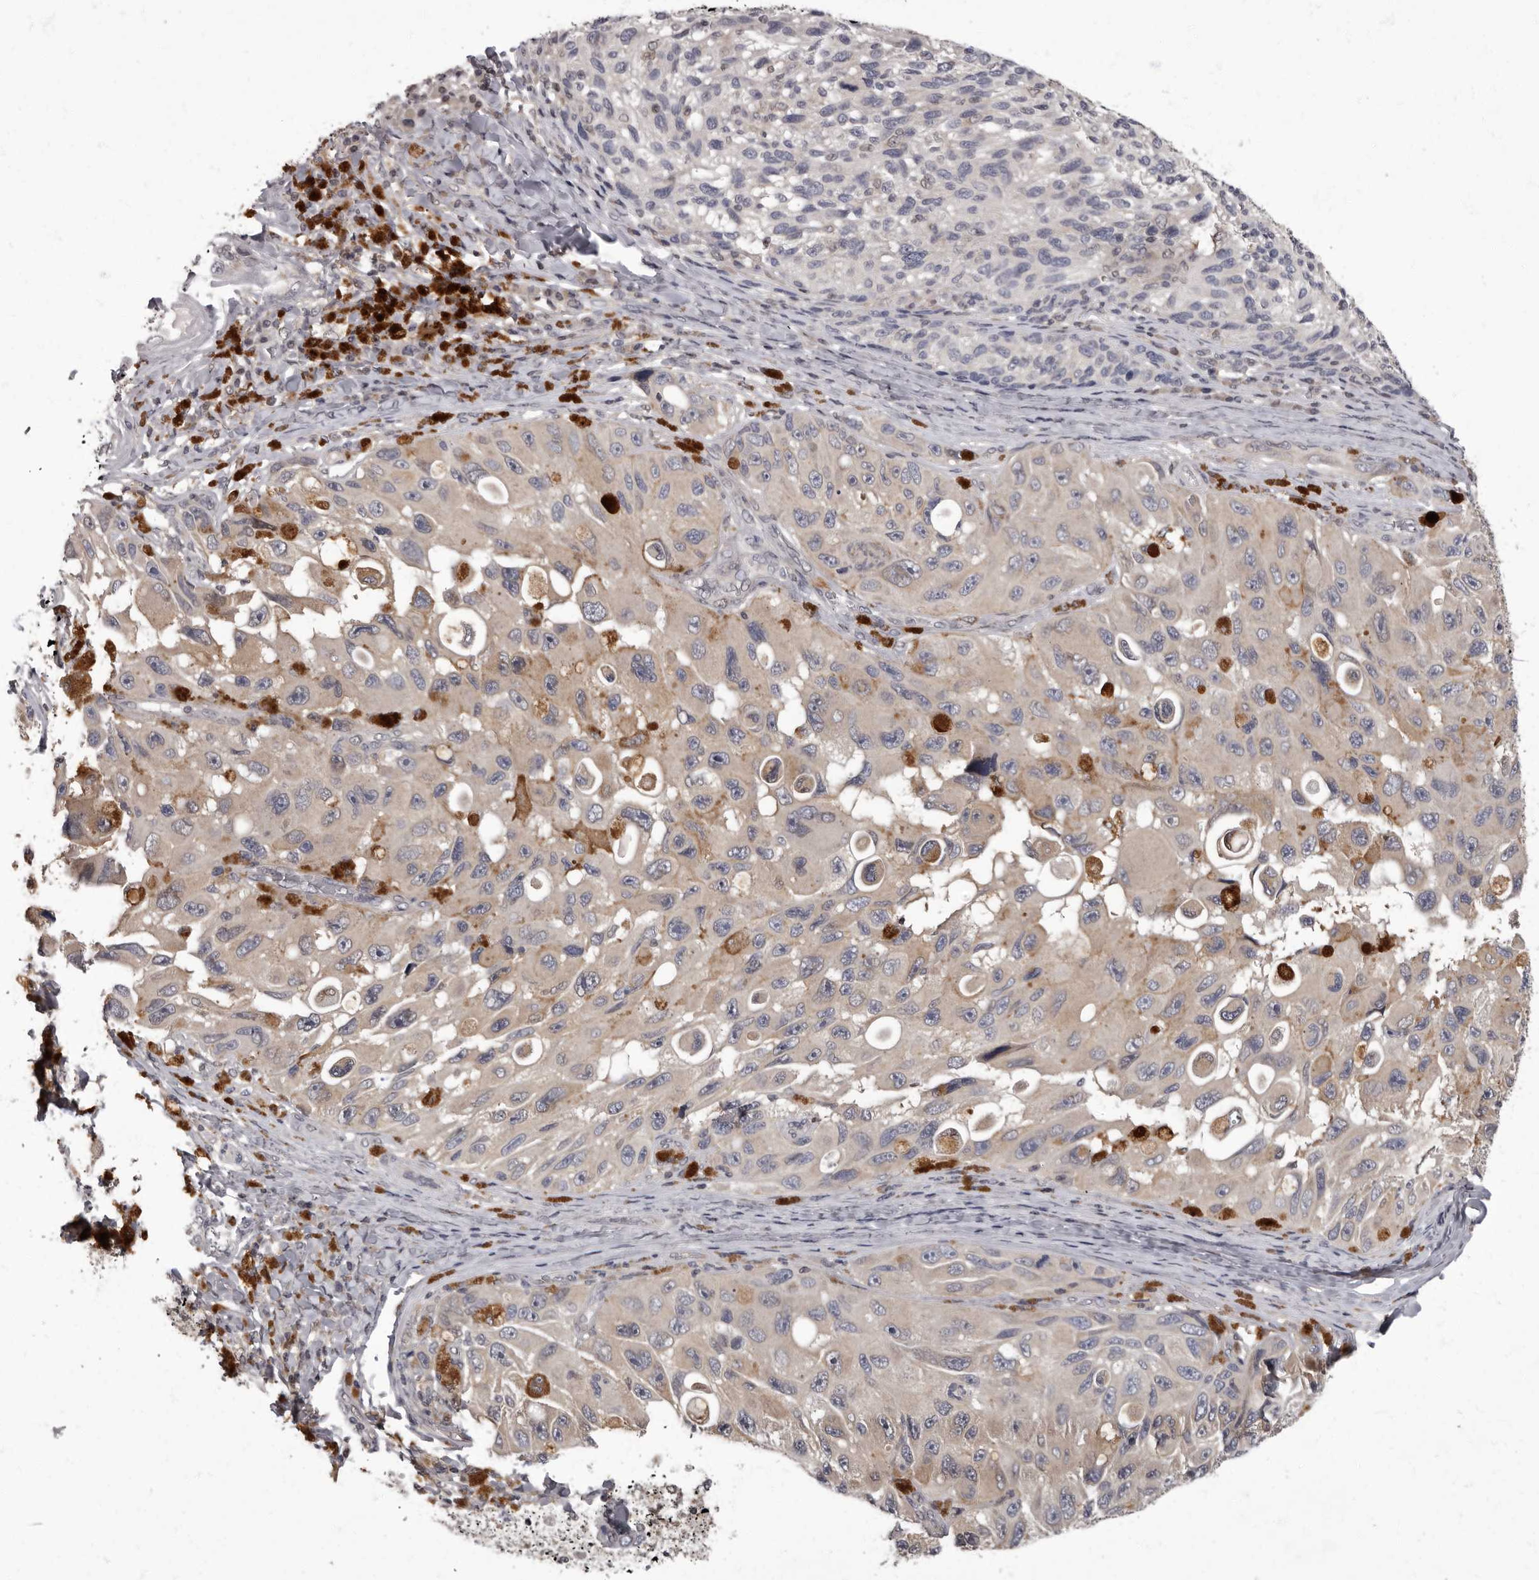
{"staining": {"intensity": "negative", "quantity": "none", "location": "none"}, "tissue": "melanoma", "cell_type": "Tumor cells", "image_type": "cancer", "snomed": [{"axis": "morphology", "description": "Malignant melanoma, NOS"}, {"axis": "topography", "description": "Skin"}], "caption": "Immunohistochemical staining of malignant melanoma displays no significant expression in tumor cells. Brightfield microscopy of immunohistochemistry stained with DAB (brown) and hematoxylin (blue), captured at high magnification.", "gene": "C1orf50", "patient": {"sex": "female", "age": 73}}